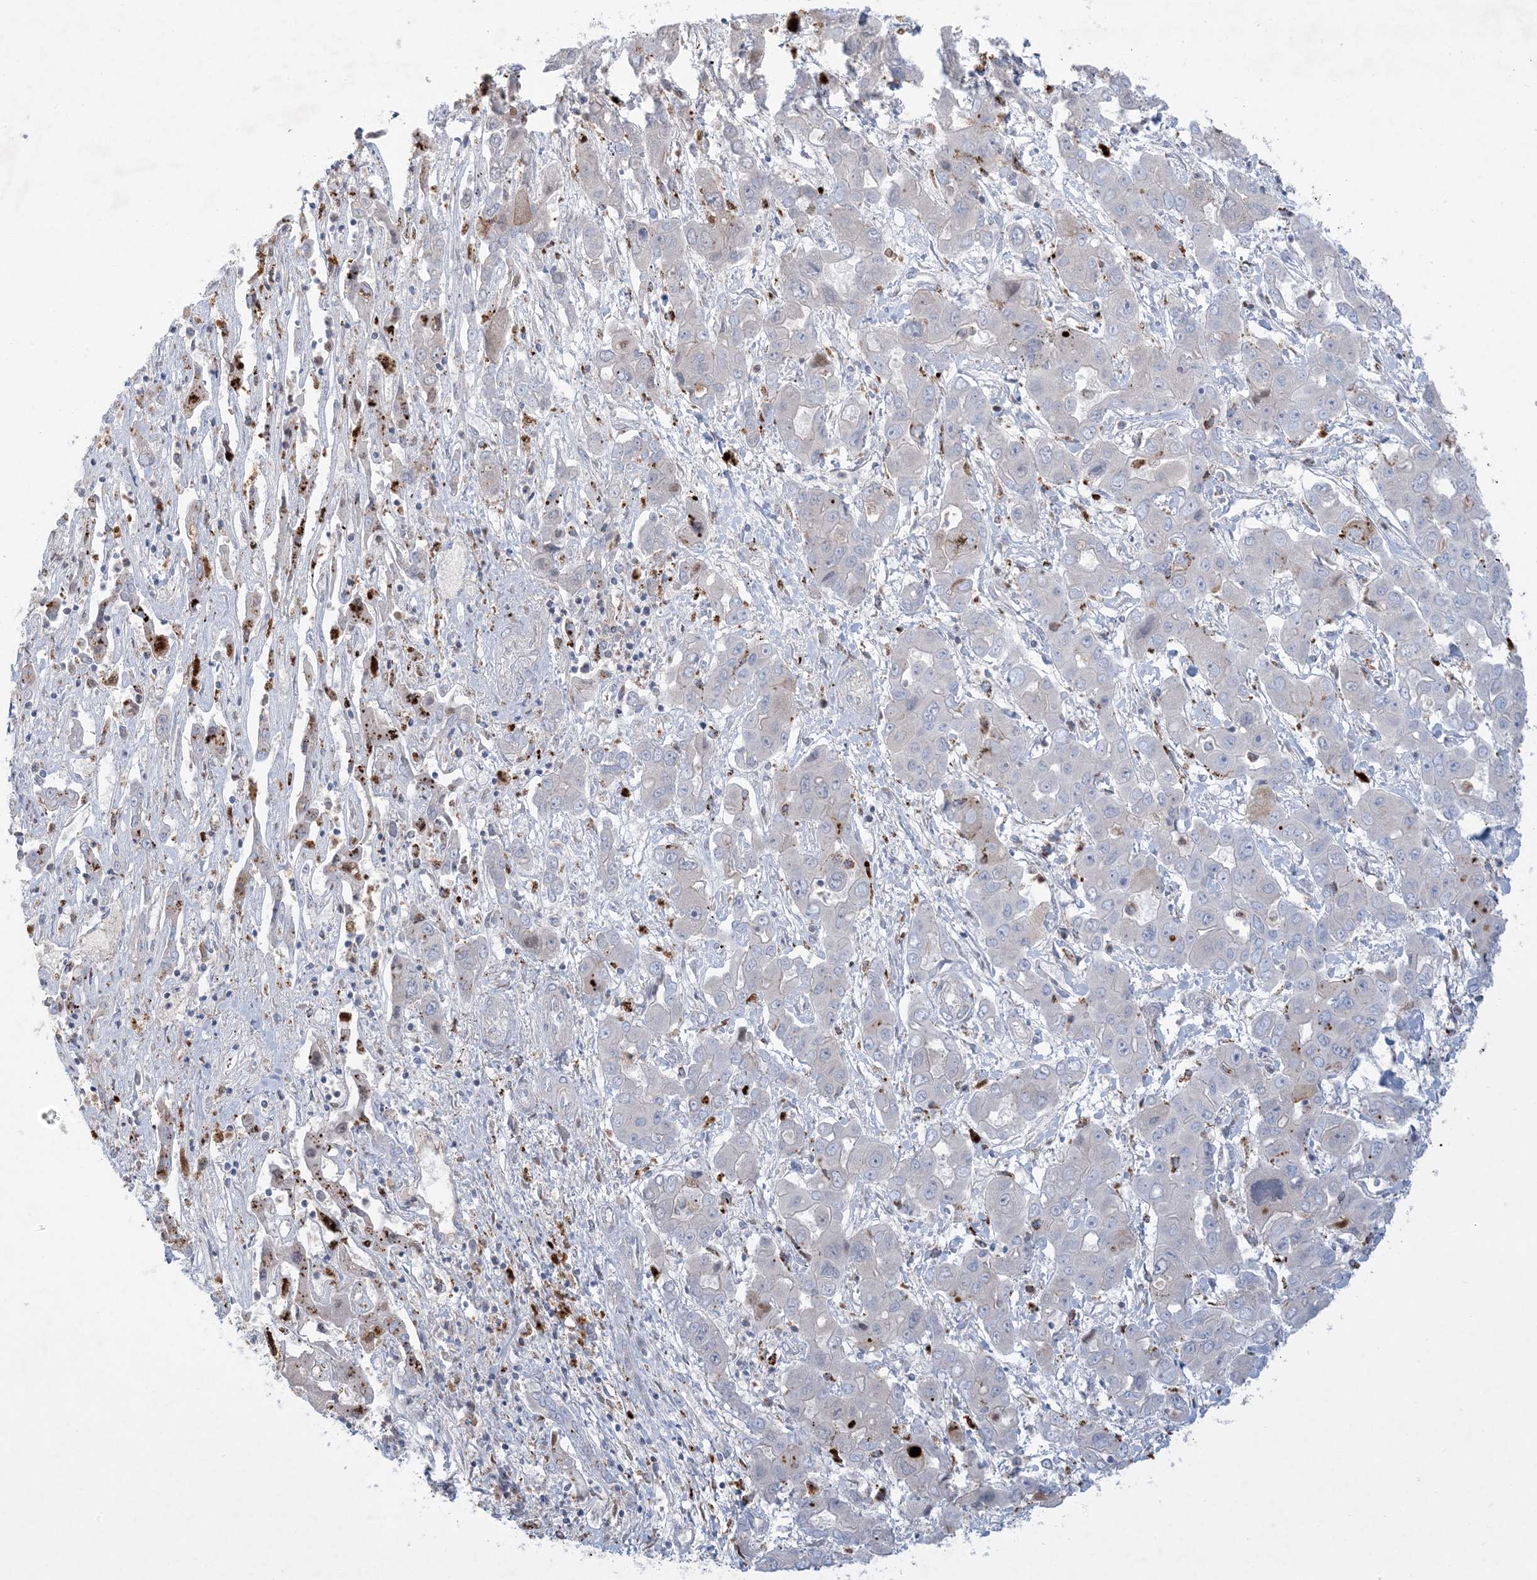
{"staining": {"intensity": "negative", "quantity": "none", "location": "none"}, "tissue": "liver cancer", "cell_type": "Tumor cells", "image_type": "cancer", "snomed": [{"axis": "morphology", "description": "Cholangiocarcinoma"}, {"axis": "topography", "description": "Liver"}], "caption": "The IHC histopathology image has no significant positivity in tumor cells of liver cholangiocarcinoma tissue.", "gene": "KCTD6", "patient": {"sex": "male", "age": 67}}